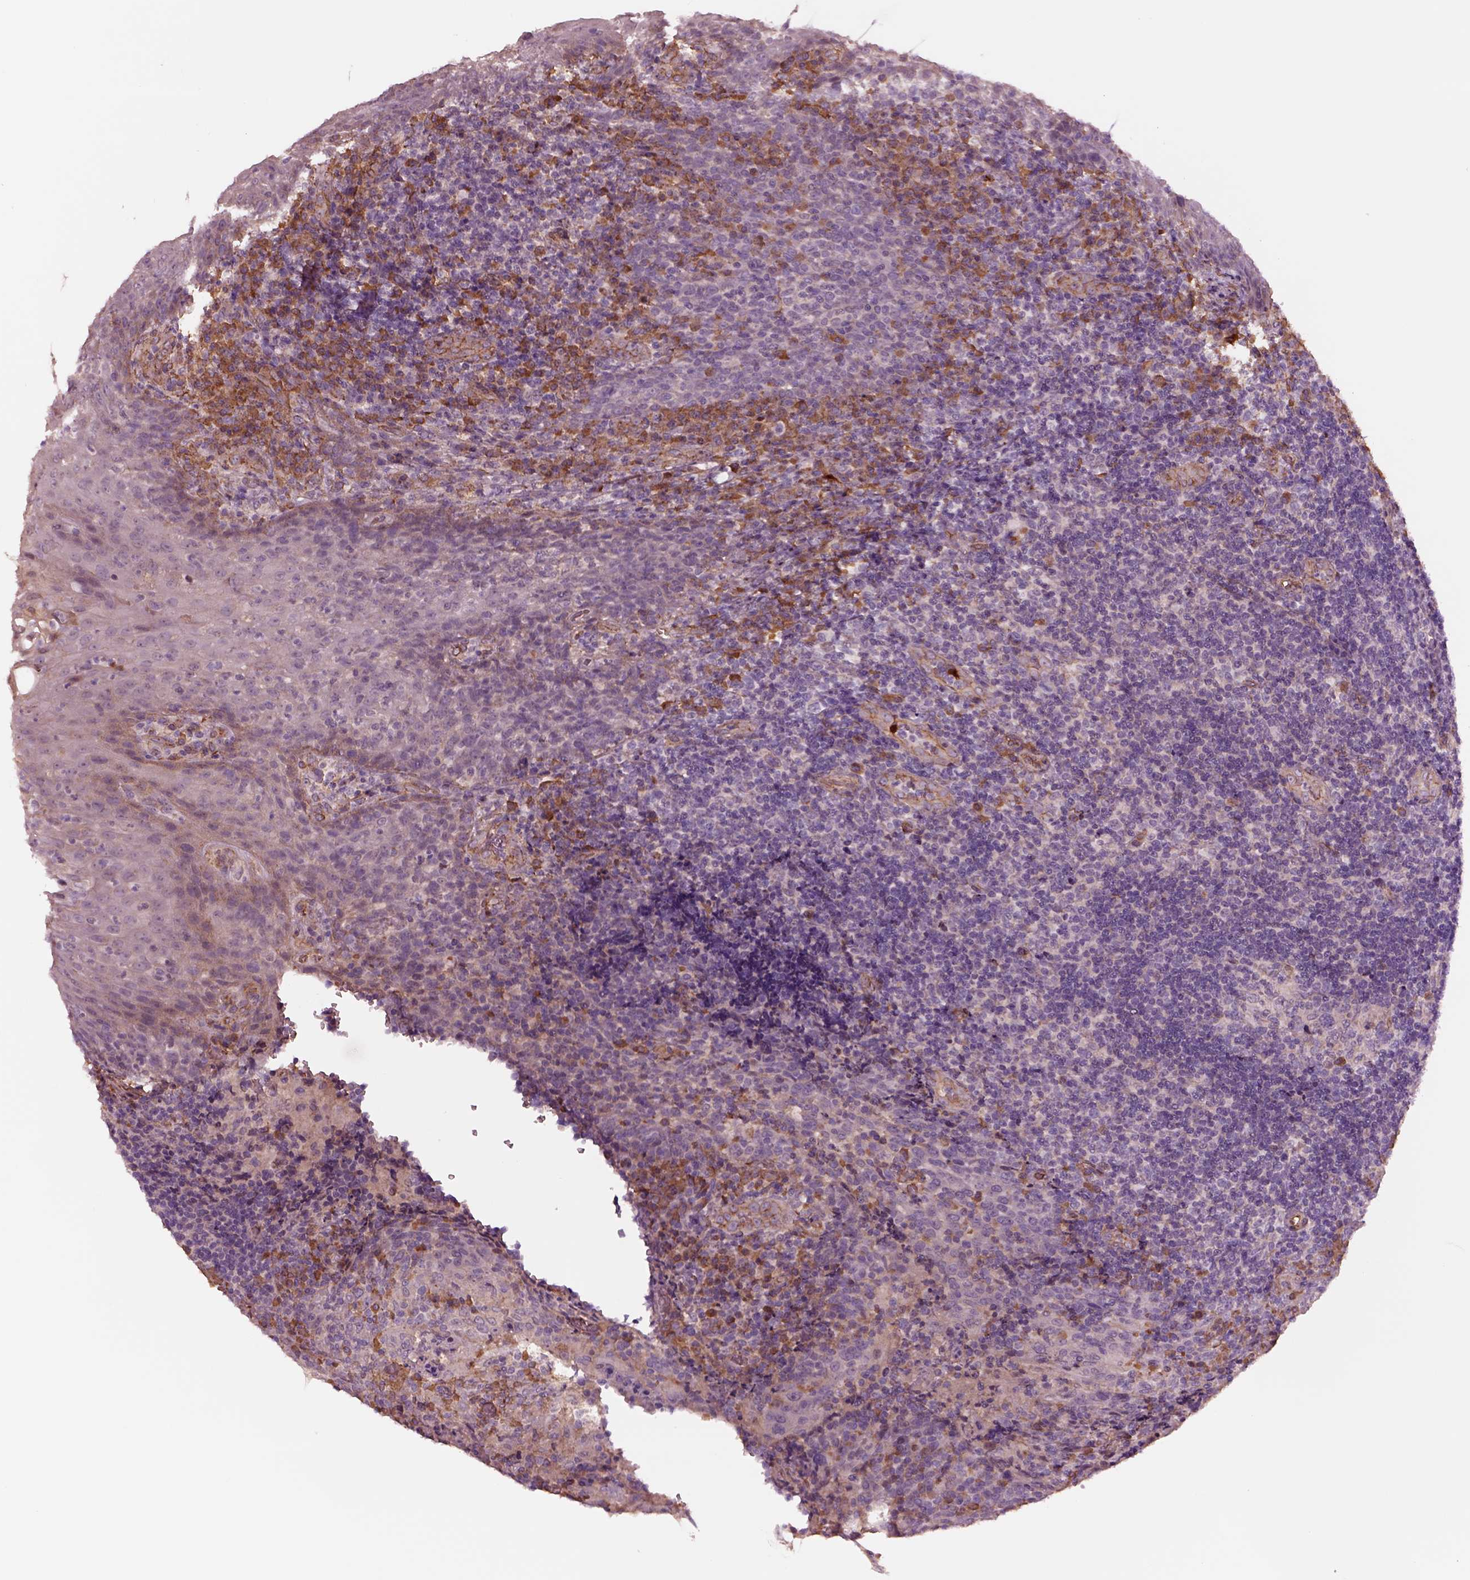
{"staining": {"intensity": "negative", "quantity": "none", "location": "none"}, "tissue": "tonsil", "cell_type": "Germinal center cells", "image_type": "normal", "snomed": [{"axis": "morphology", "description": "Normal tissue, NOS"}, {"axis": "topography", "description": "Tonsil"}], "caption": "This is a photomicrograph of immunohistochemistry (IHC) staining of benign tonsil, which shows no expression in germinal center cells.", "gene": "HTR1B", "patient": {"sex": "male", "age": 17}}